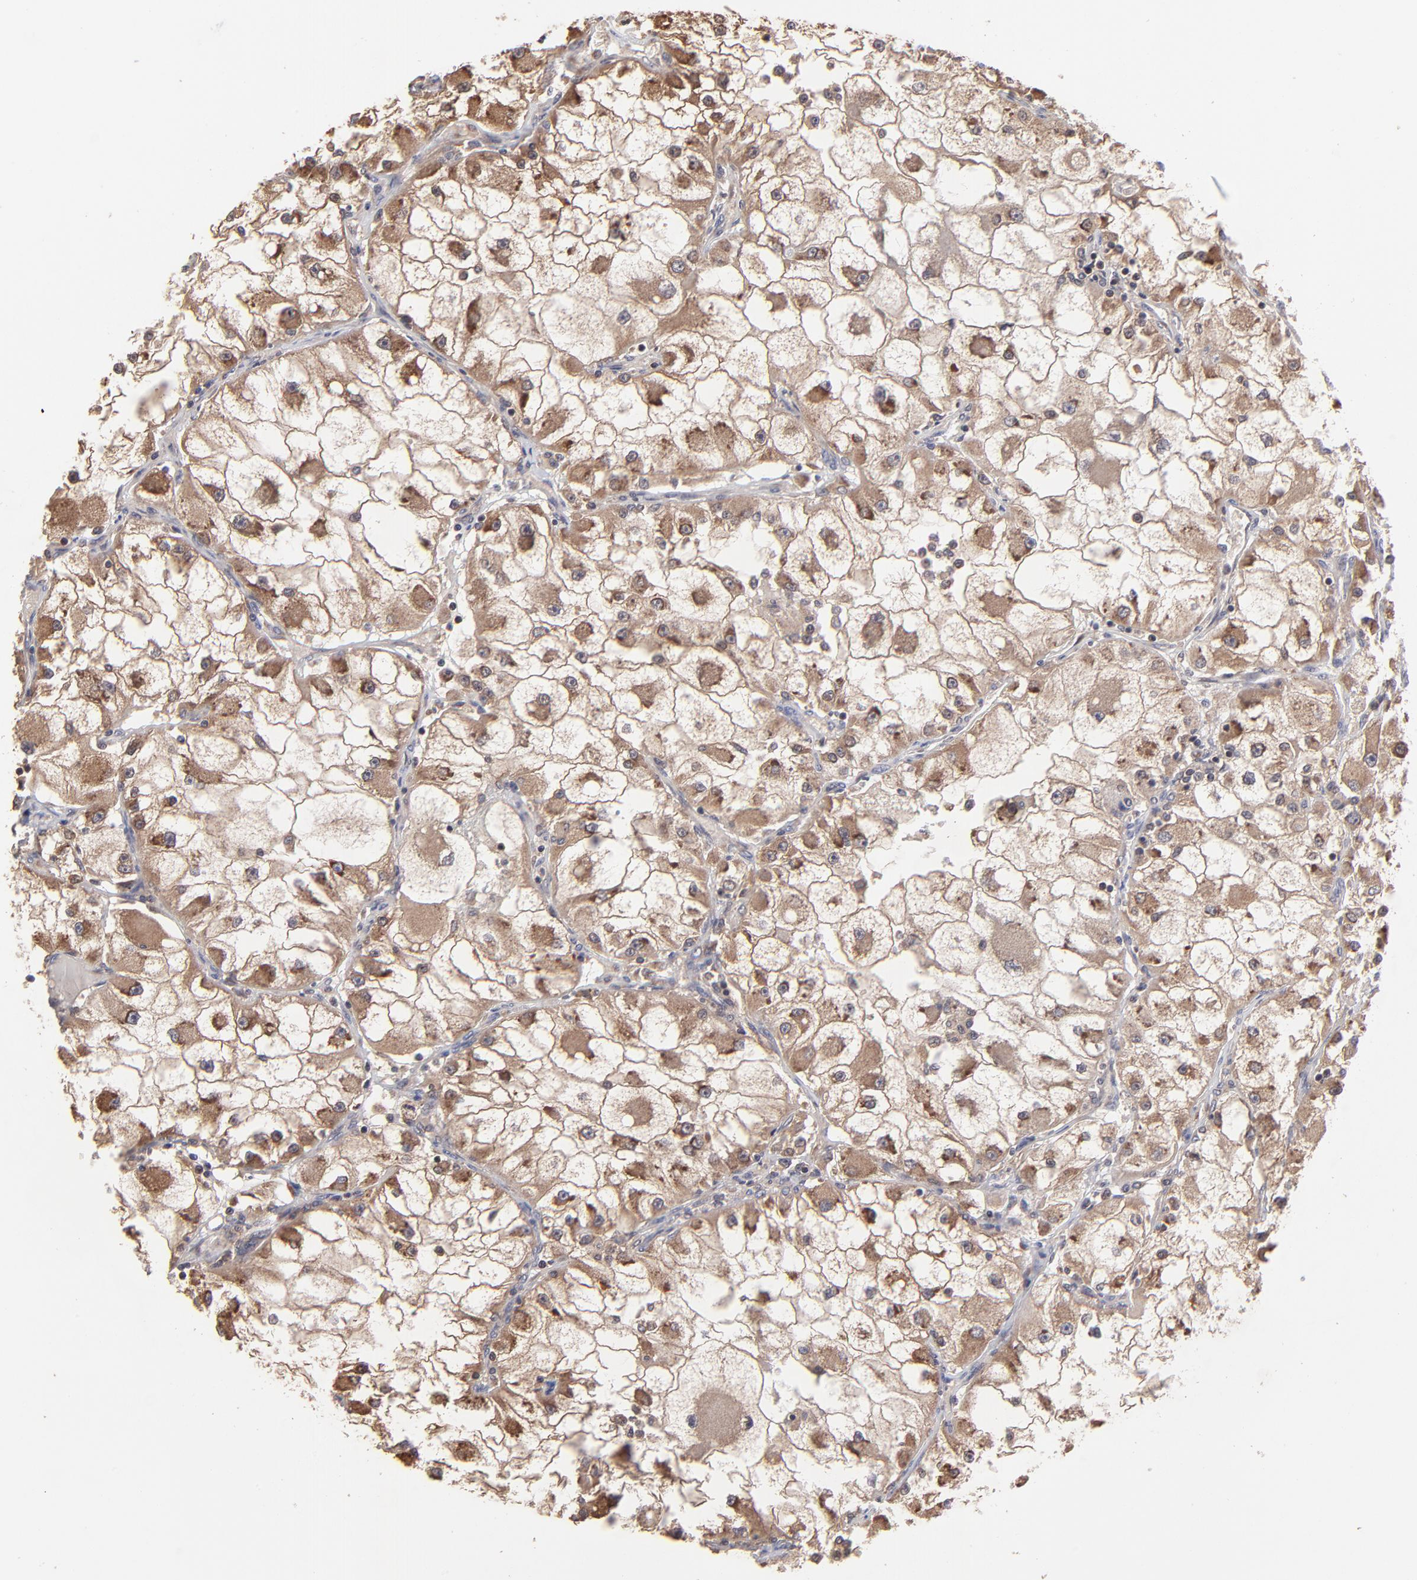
{"staining": {"intensity": "moderate", "quantity": "25%-75%", "location": "cytoplasmic/membranous"}, "tissue": "renal cancer", "cell_type": "Tumor cells", "image_type": "cancer", "snomed": [{"axis": "morphology", "description": "Adenocarcinoma, NOS"}, {"axis": "topography", "description": "Kidney"}], "caption": "Immunohistochemical staining of renal cancer (adenocarcinoma) reveals medium levels of moderate cytoplasmic/membranous protein staining in approximately 25%-75% of tumor cells.", "gene": "UBE2L6", "patient": {"sex": "female", "age": 73}}